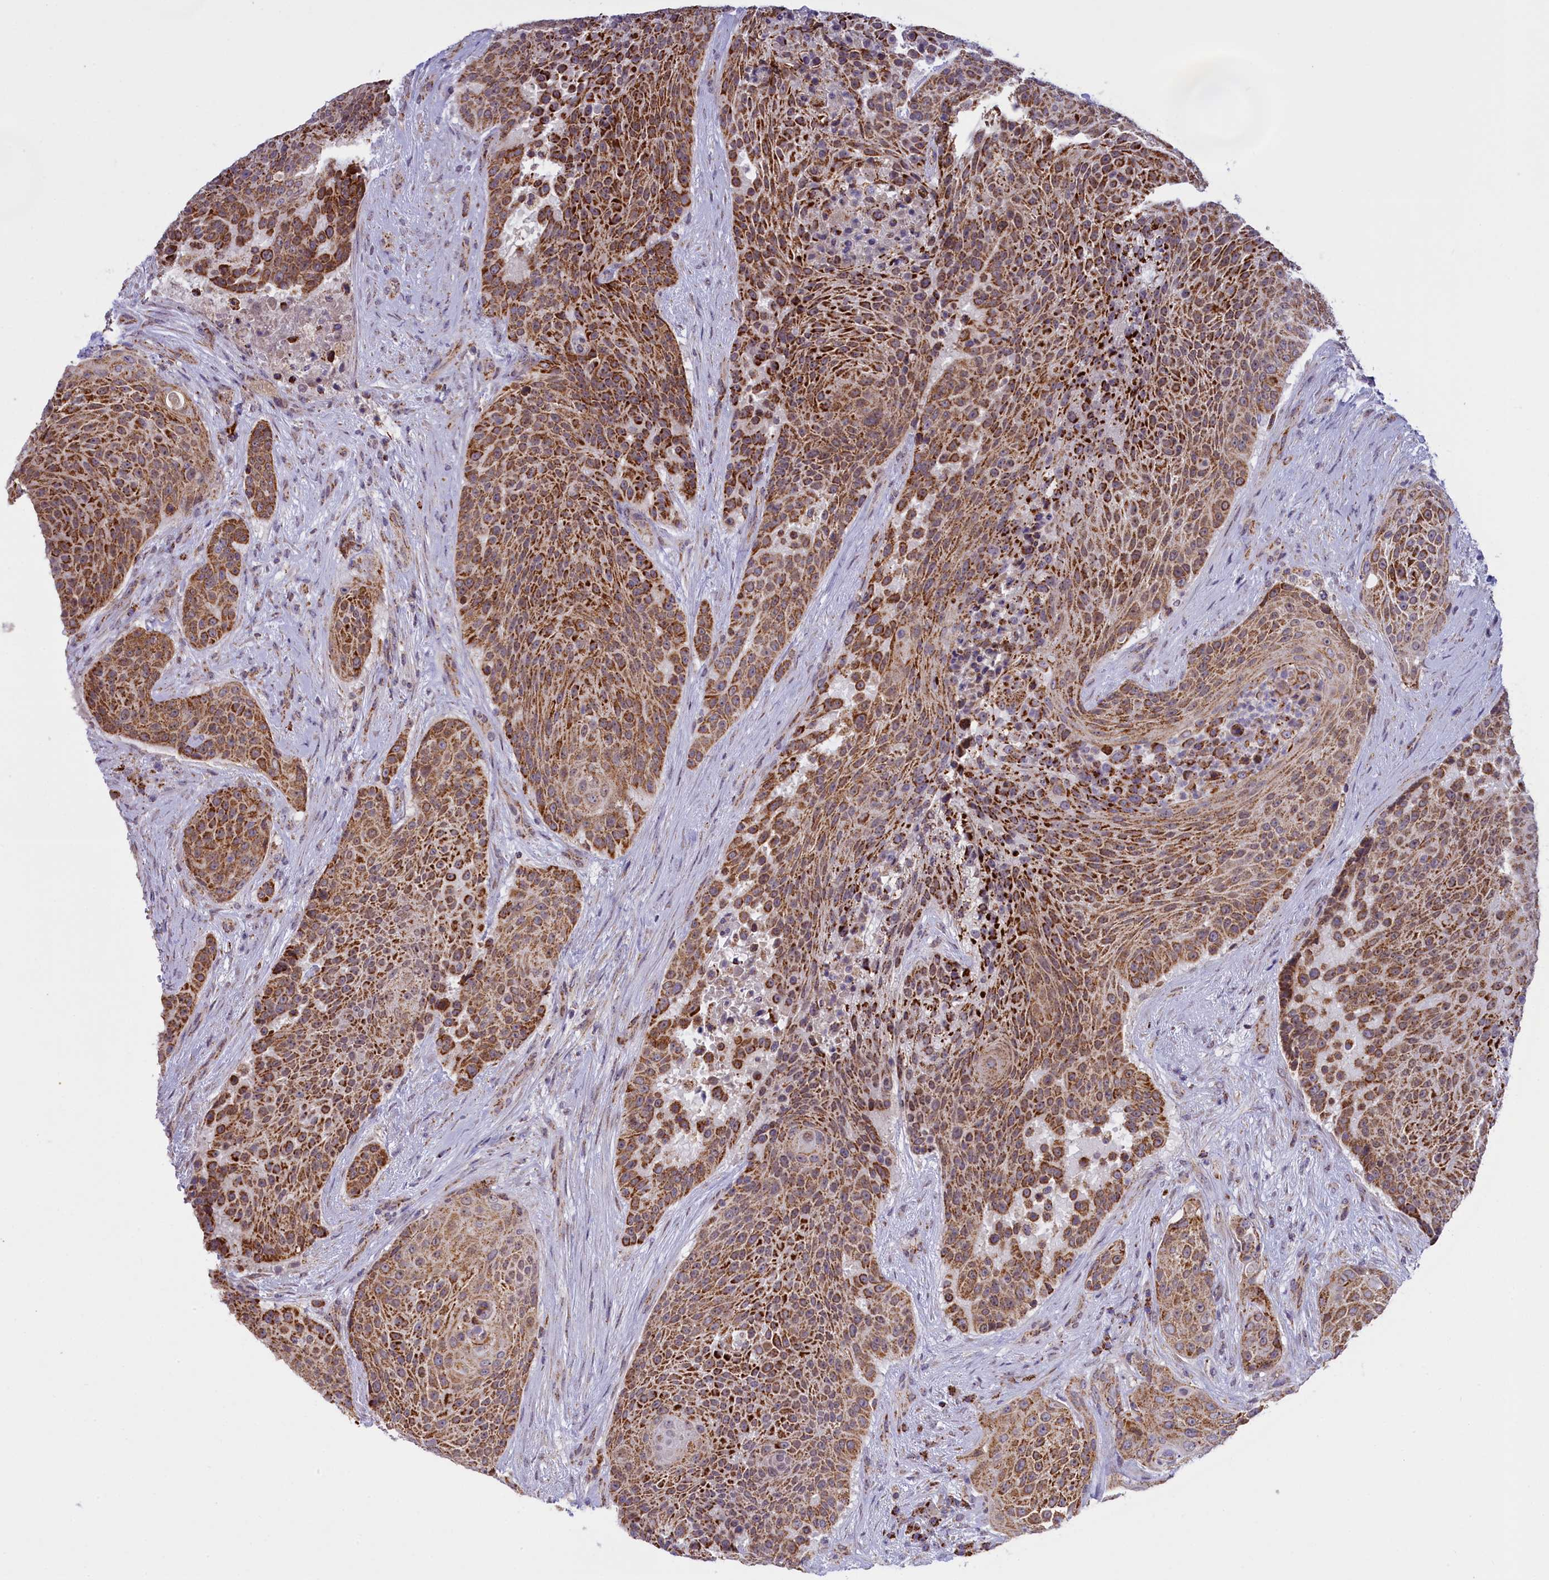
{"staining": {"intensity": "strong", "quantity": ">75%", "location": "cytoplasmic/membranous"}, "tissue": "urothelial cancer", "cell_type": "Tumor cells", "image_type": "cancer", "snomed": [{"axis": "morphology", "description": "Urothelial carcinoma, High grade"}, {"axis": "topography", "description": "Urinary bladder"}], "caption": "Strong cytoplasmic/membranous expression is appreciated in about >75% of tumor cells in urothelial cancer. (DAB IHC, brown staining for protein, blue staining for nuclei).", "gene": "FAM149B1", "patient": {"sex": "female", "age": 63}}